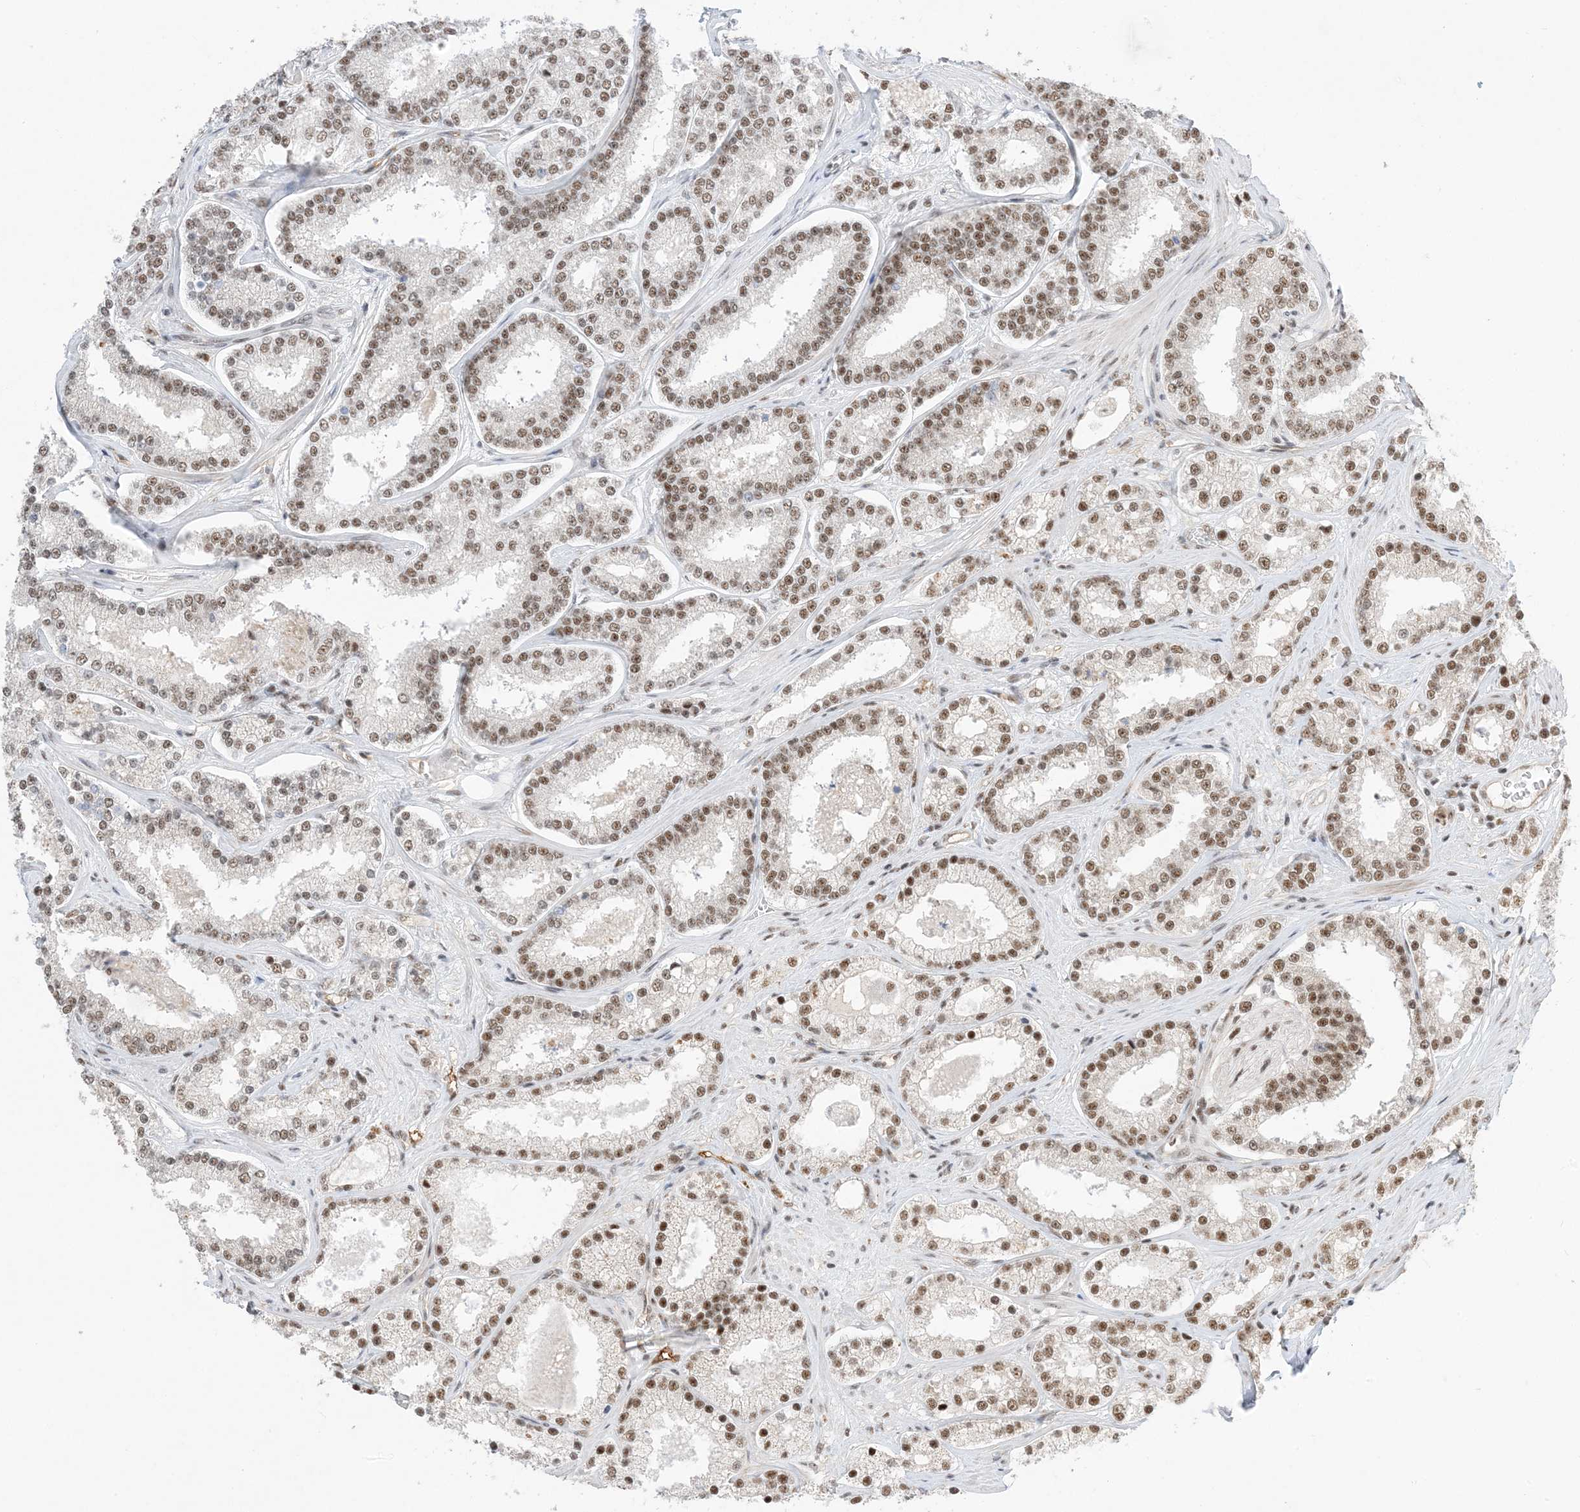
{"staining": {"intensity": "moderate", "quantity": ">75%", "location": "nuclear"}, "tissue": "prostate cancer", "cell_type": "Tumor cells", "image_type": "cancer", "snomed": [{"axis": "morphology", "description": "Normal tissue, NOS"}, {"axis": "morphology", "description": "Adenocarcinoma, High grade"}, {"axis": "topography", "description": "Prostate"}], "caption": "IHC staining of prostate high-grade adenocarcinoma, which reveals medium levels of moderate nuclear expression in about >75% of tumor cells indicating moderate nuclear protein expression. The staining was performed using DAB (brown) for protein detection and nuclei were counterstained in hematoxylin (blue).", "gene": "SF3A3", "patient": {"sex": "male", "age": 83}}